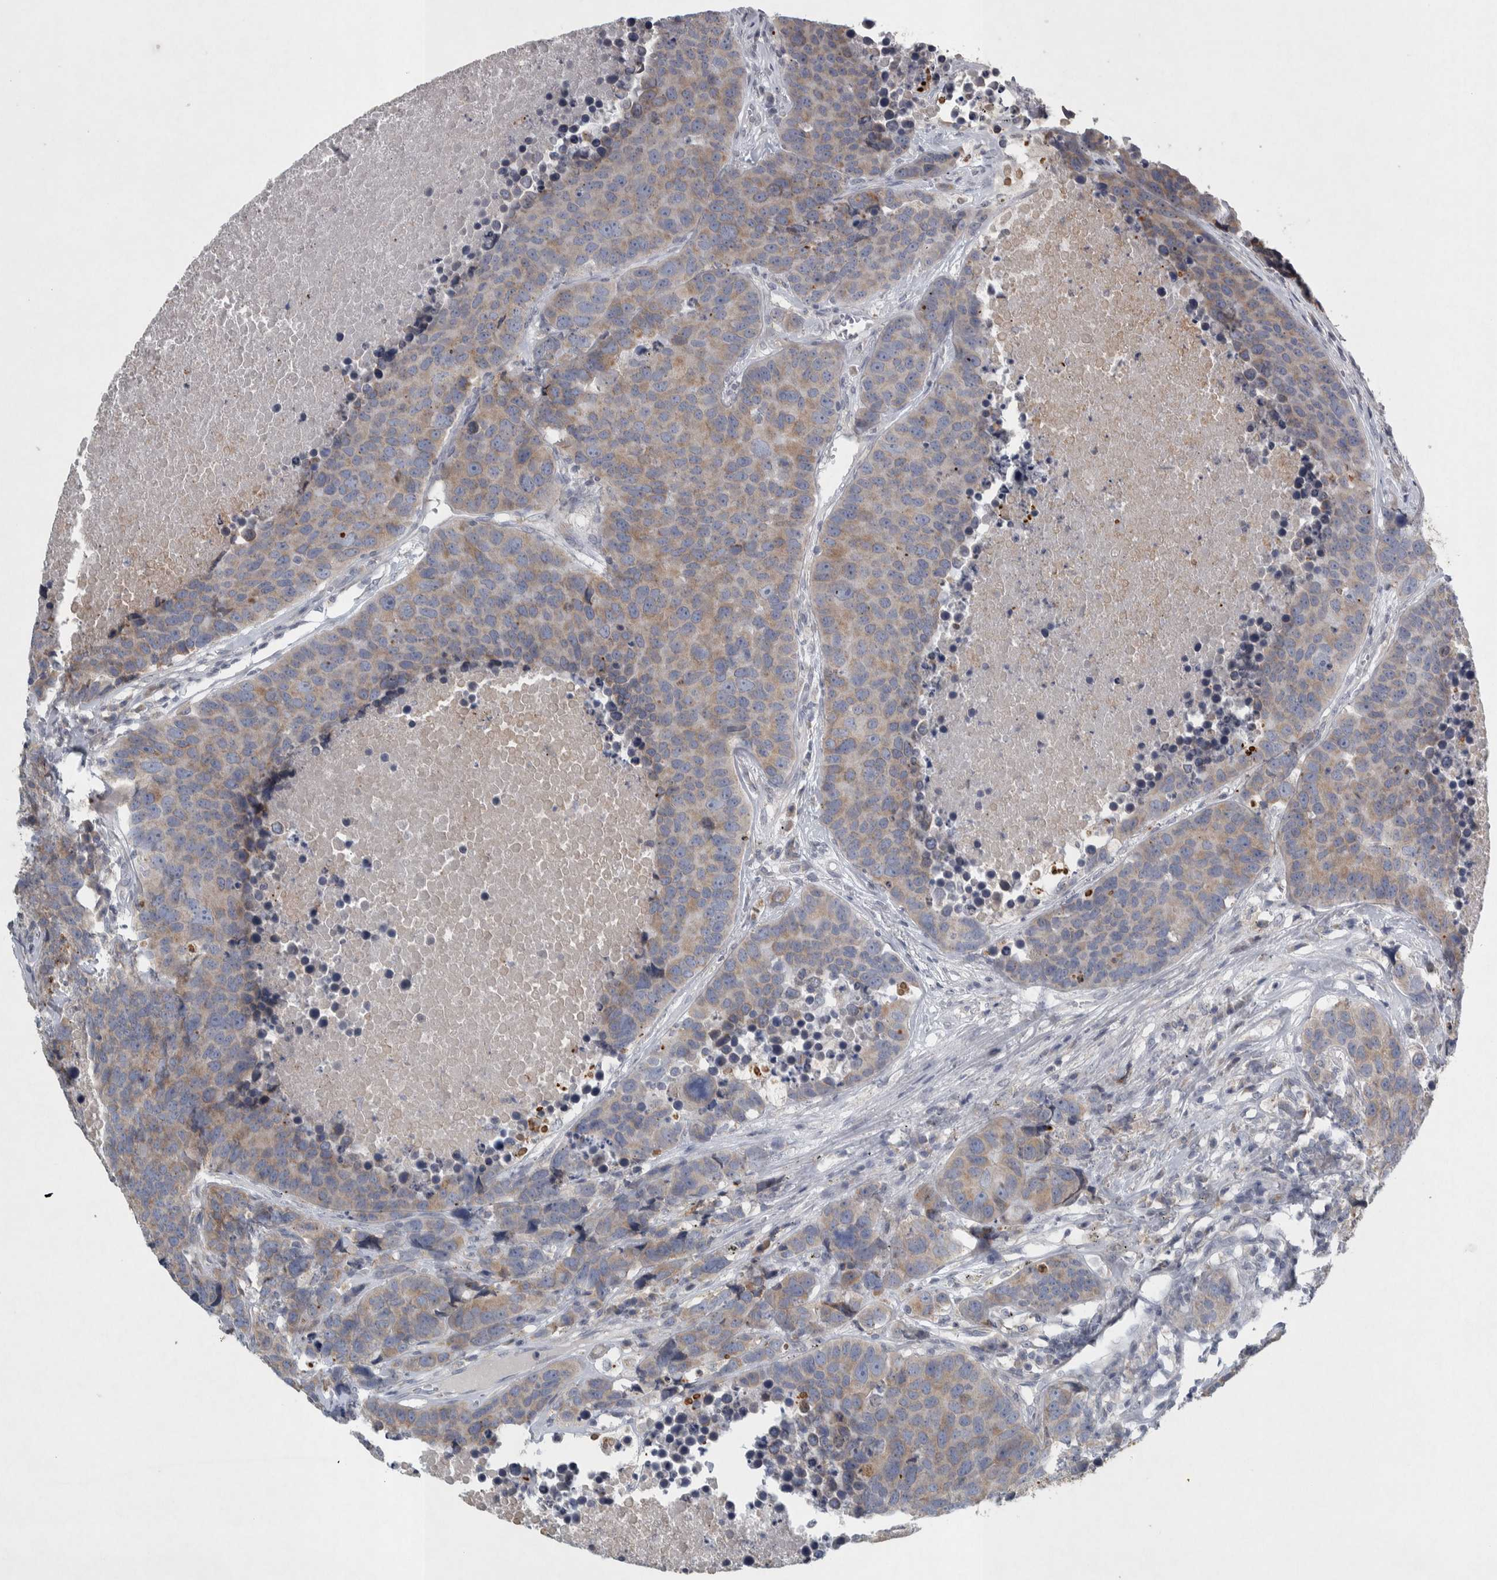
{"staining": {"intensity": "weak", "quantity": ">75%", "location": "cytoplasmic/membranous"}, "tissue": "carcinoid", "cell_type": "Tumor cells", "image_type": "cancer", "snomed": [{"axis": "morphology", "description": "Carcinoid, malignant, NOS"}, {"axis": "topography", "description": "Lung"}], "caption": "Approximately >75% of tumor cells in carcinoid (malignant) exhibit weak cytoplasmic/membranous protein expression as visualized by brown immunohistochemical staining.", "gene": "SIGMAR1", "patient": {"sex": "male", "age": 60}}